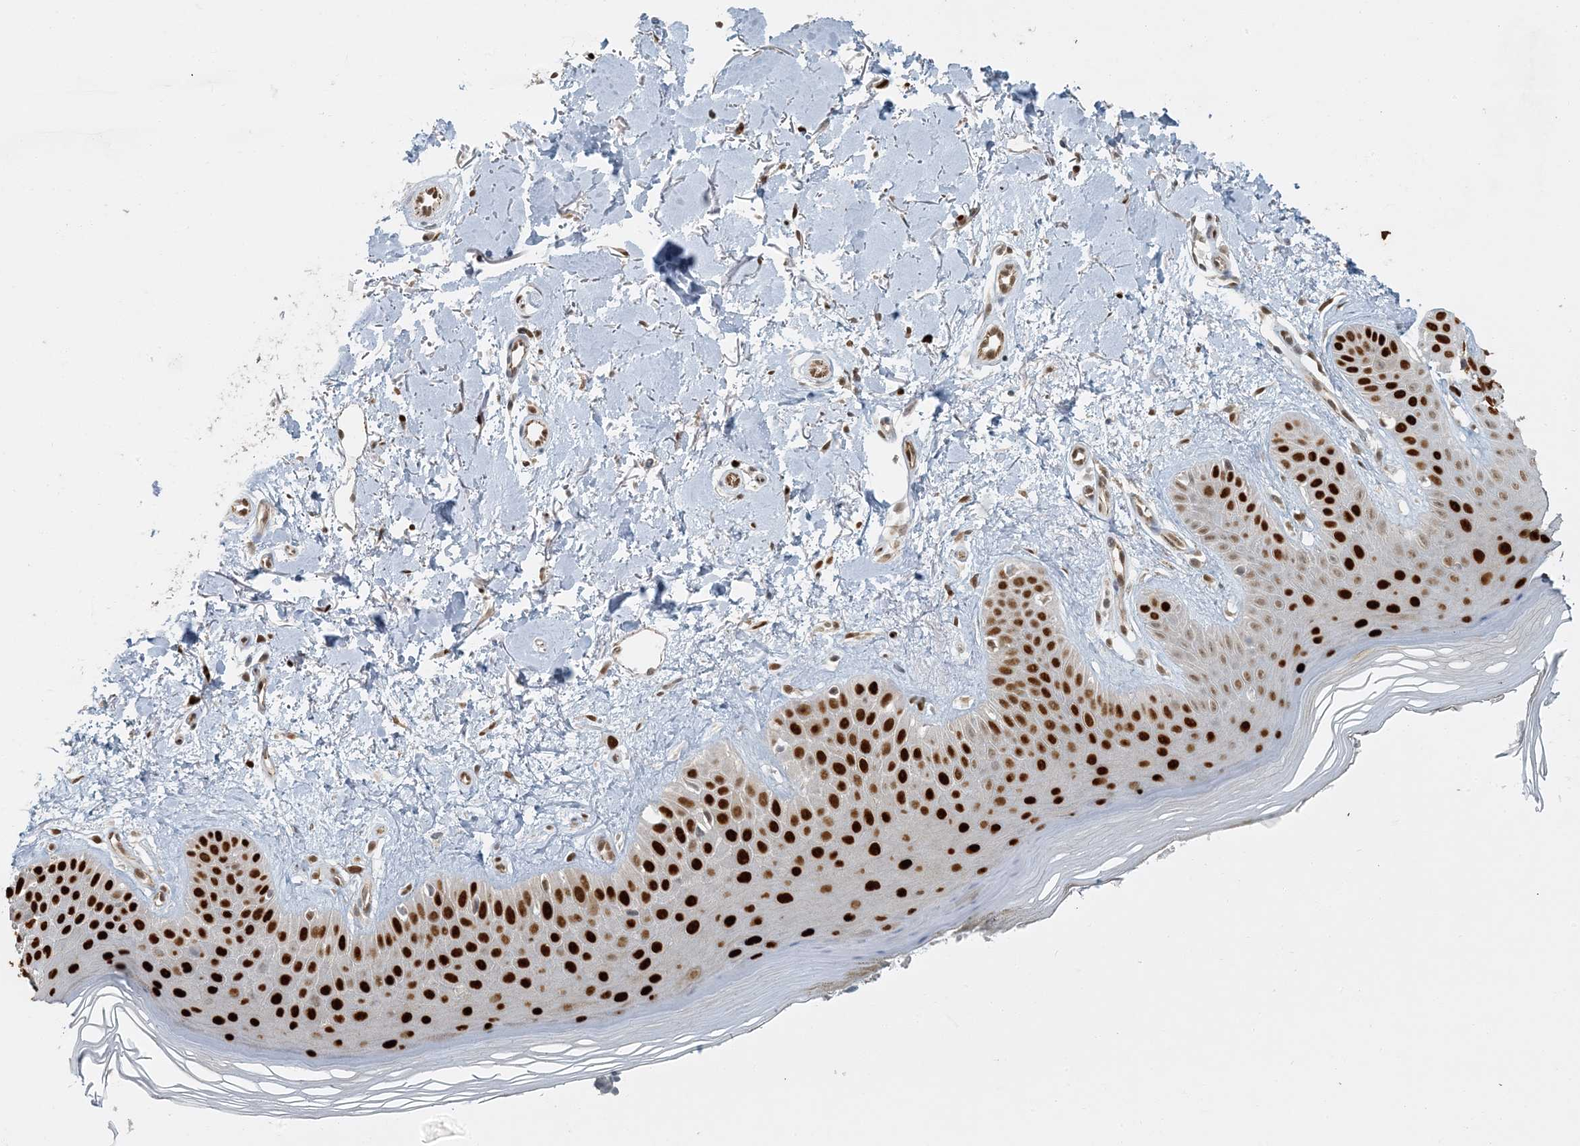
{"staining": {"intensity": "moderate", "quantity": ">75%", "location": "nuclear"}, "tissue": "skin", "cell_type": "Fibroblasts", "image_type": "normal", "snomed": [{"axis": "morphology", "description": "Normal tissue, NOS"}, {"axis": "topography", "description": "Skin"}], "caption": "This is a micrograph of immunohistochemistry staining of benign skin, which shows moderate positivity in the nuclear of fibroblasts.", "gene": "AK9", "patient": {"sex": "female", "age": 64}}